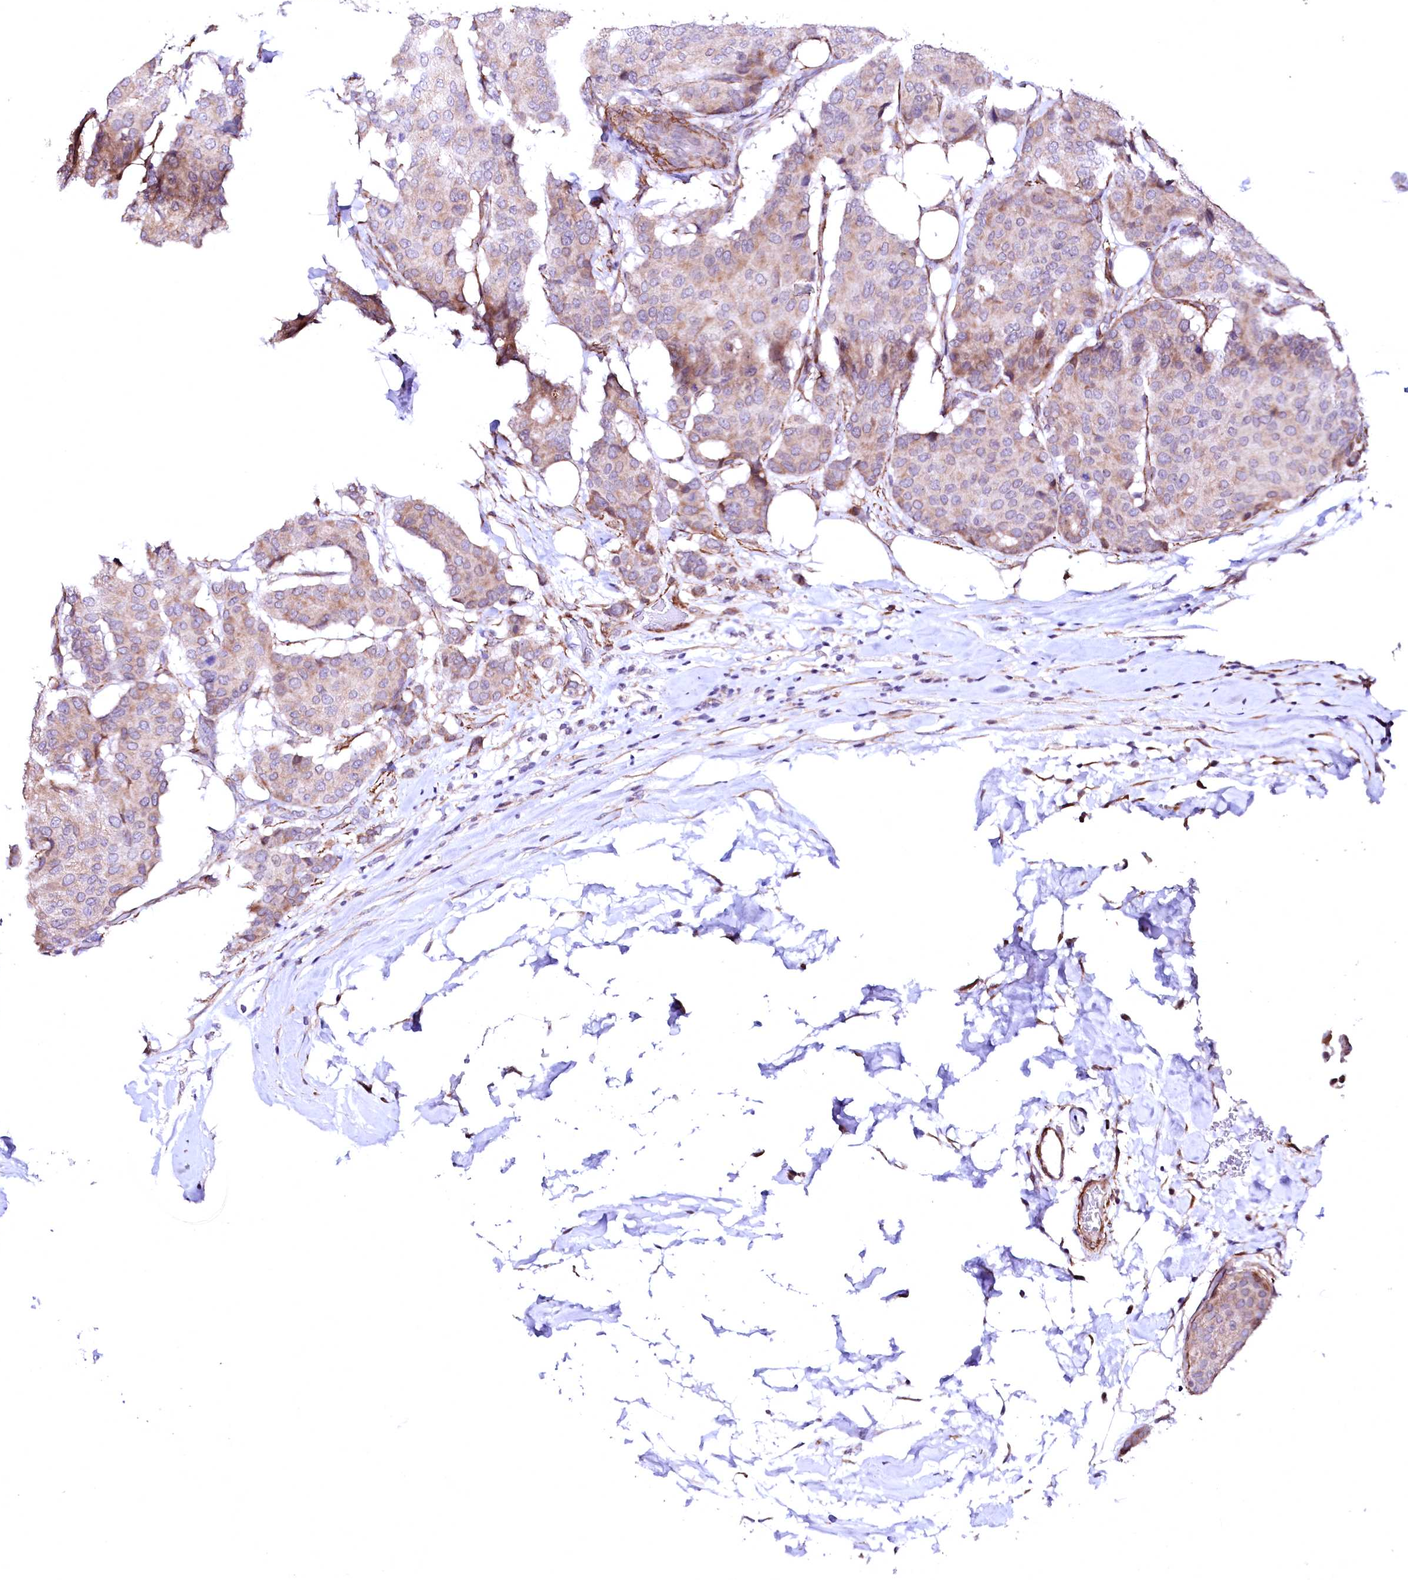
{"staining": {"intensity": "moderate", "quantity": "25%-75%", "location": "cytoplasmic/membranous"}, "tissue": "breast cancer", "cell_type": "Tumor cells", "image_type": "cancer", "snomed": [{"axis": "morphology", "description": "Duct carcinoma"}, {"axis": "topography", "description": "Breast"}], "caption": "Immunohistochemistry (DAB (3,3'-diaminobenzidine)) staining of human breast cancer demonstrates moderate cytoplasmic/membranous protein expression in about 25%-75% of tumor cells. The protein of interest is shown in brown color, while the nuclei are stained blue.", "gene": "GPR176", "patient": {"sex": "female", "age": 75}}